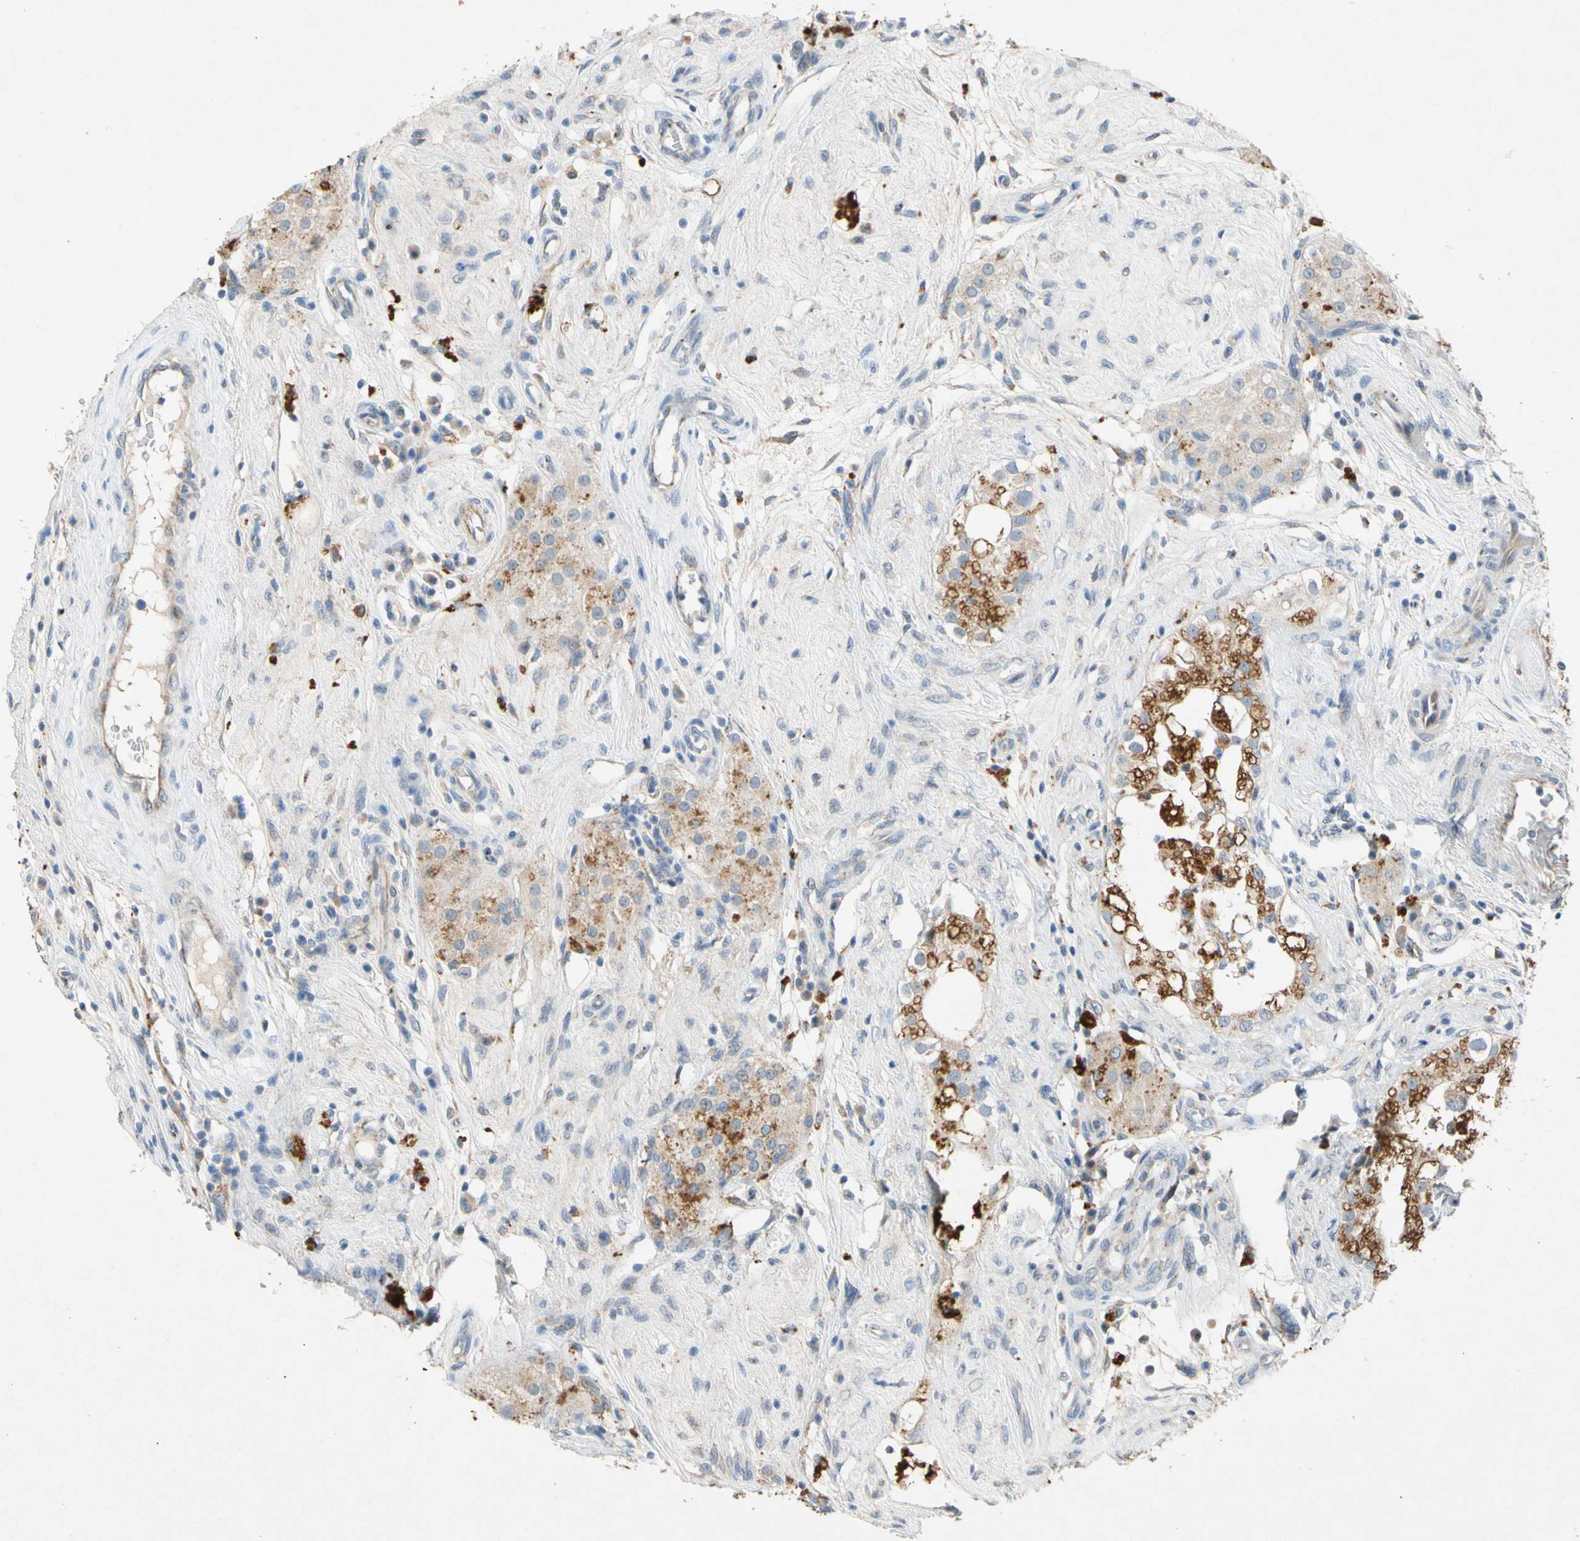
{"staining": {"intensity": "moderate", "quantity": ">75%", "location": "cytoplasmic/membranous"}, "tissue": "epididymis", "cell_type": "Glandular cells", "image_type": "normal", "snomed": [{"axis": "morphology", "description": "Normal tissue, NOS"}, {"axis": "morphology", "description": "Inflammation, NOS"}, {"axis": "topography", "description": "Epididymis"}], "caption": "IHC (DAB (3,3'-diaminobenzidine)) staining of normal human epididymis reveals moderate cytoplasmic/membranous protein expression in about >75% of glandular cells. The staining is performed using DAB (3,3'-diaminobenzidine) brown chromogen to label protein expression. The nuclei are counter-stained blue using hematoxylin.", "gene": "GASK1B", "patient": {"sex": "male", "age": 84}}